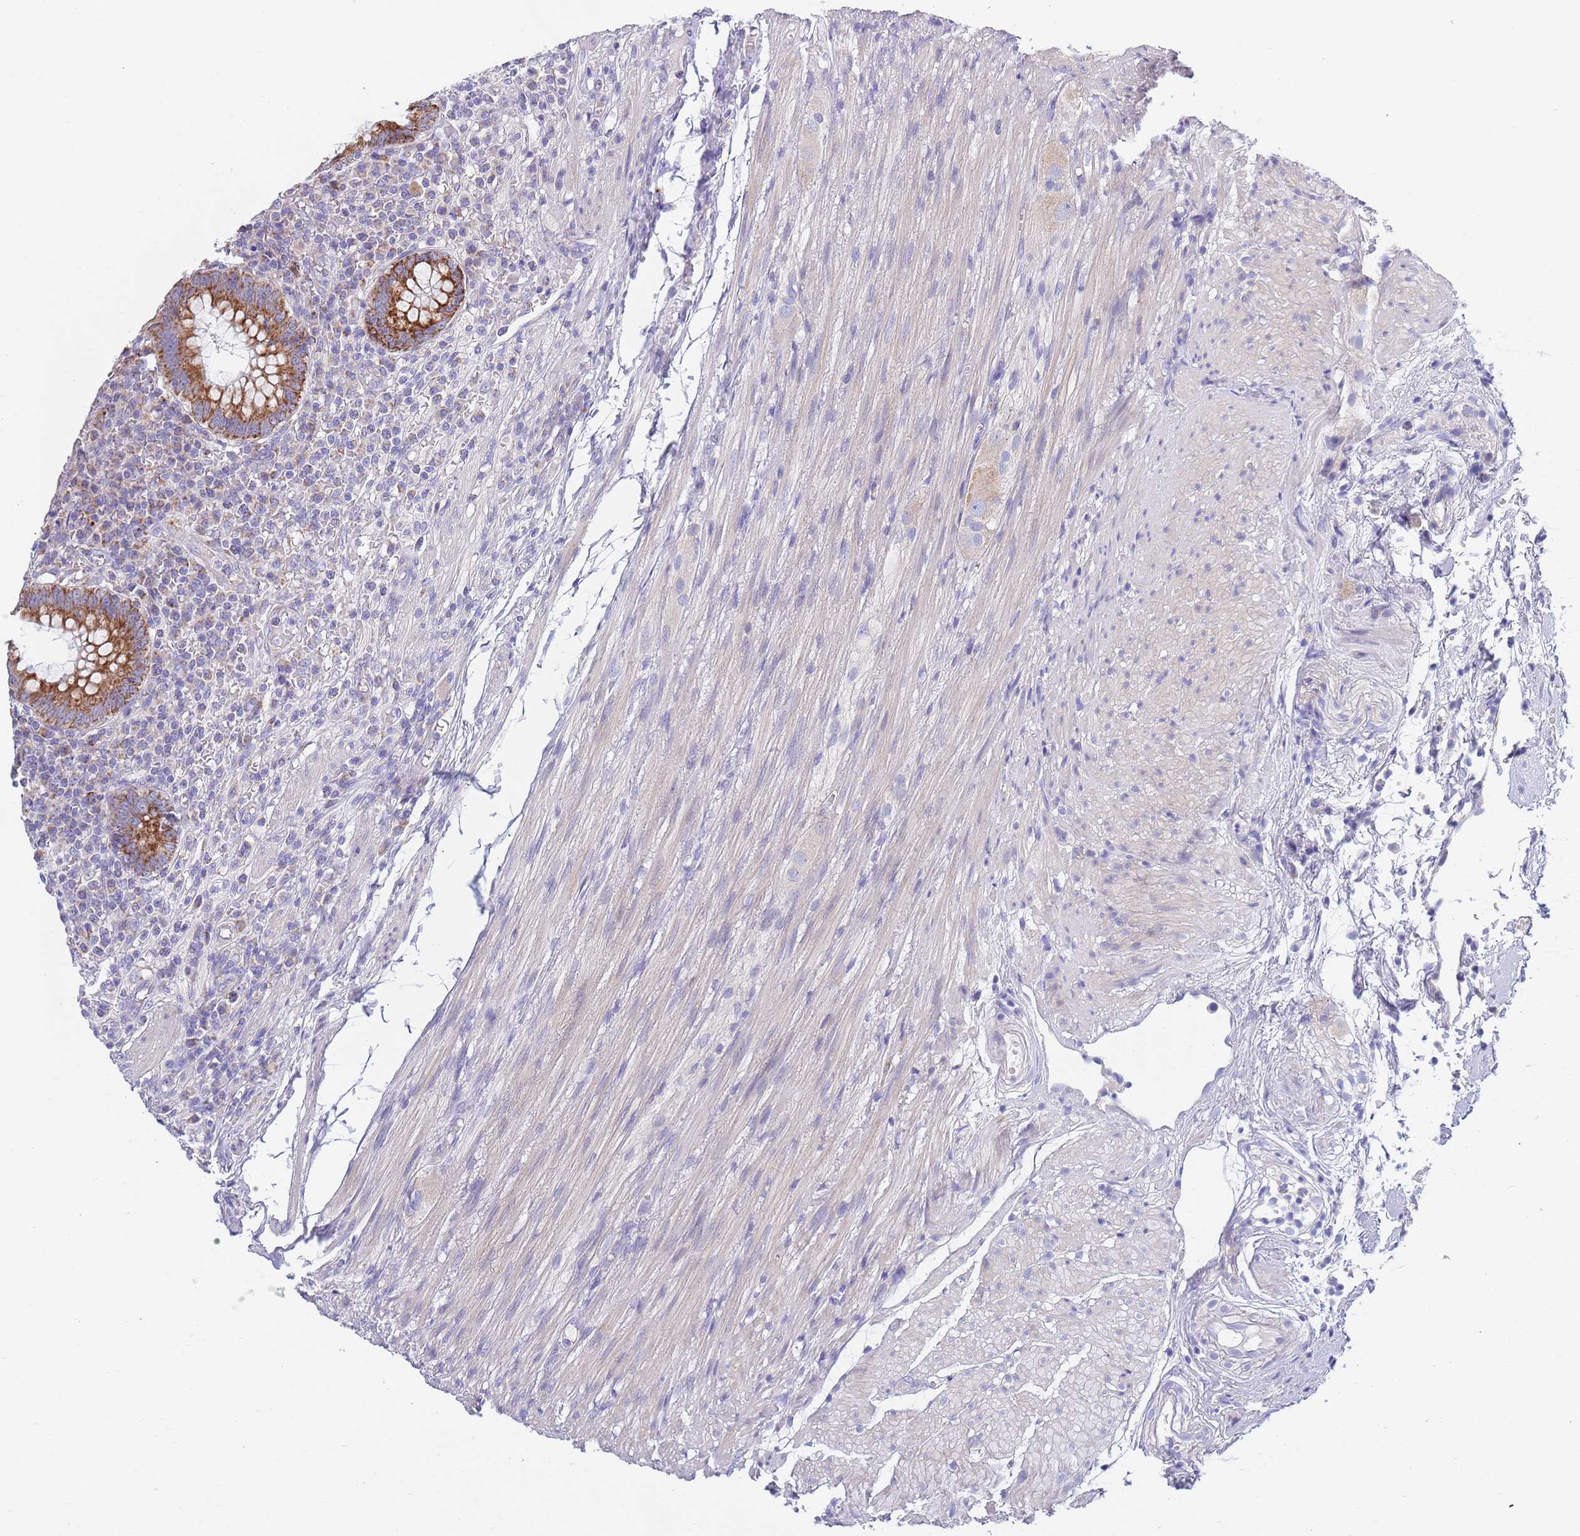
{"staining": {"intensity": "strong", "quantity": ">75%", "location": "cytoplasmic/membranous"}, "tissue": "appendix", "cell_type": "Glandular cells", "image_type": "normal", "snomed": [{"axis": "morphology", "description": "Normal tissue, NOS"}, {"axis": "topography", "description": "Appendix"}], "caption": "Protein expression analysis of benign appendix shows strong cytoplasmic/membranous expression in approximately >75% of glandular cells. (DAB = brown stain, brightfield microscopy at high magnification).", "gene": "EMC8", "patient": {"sex": "male", "age": 83}}